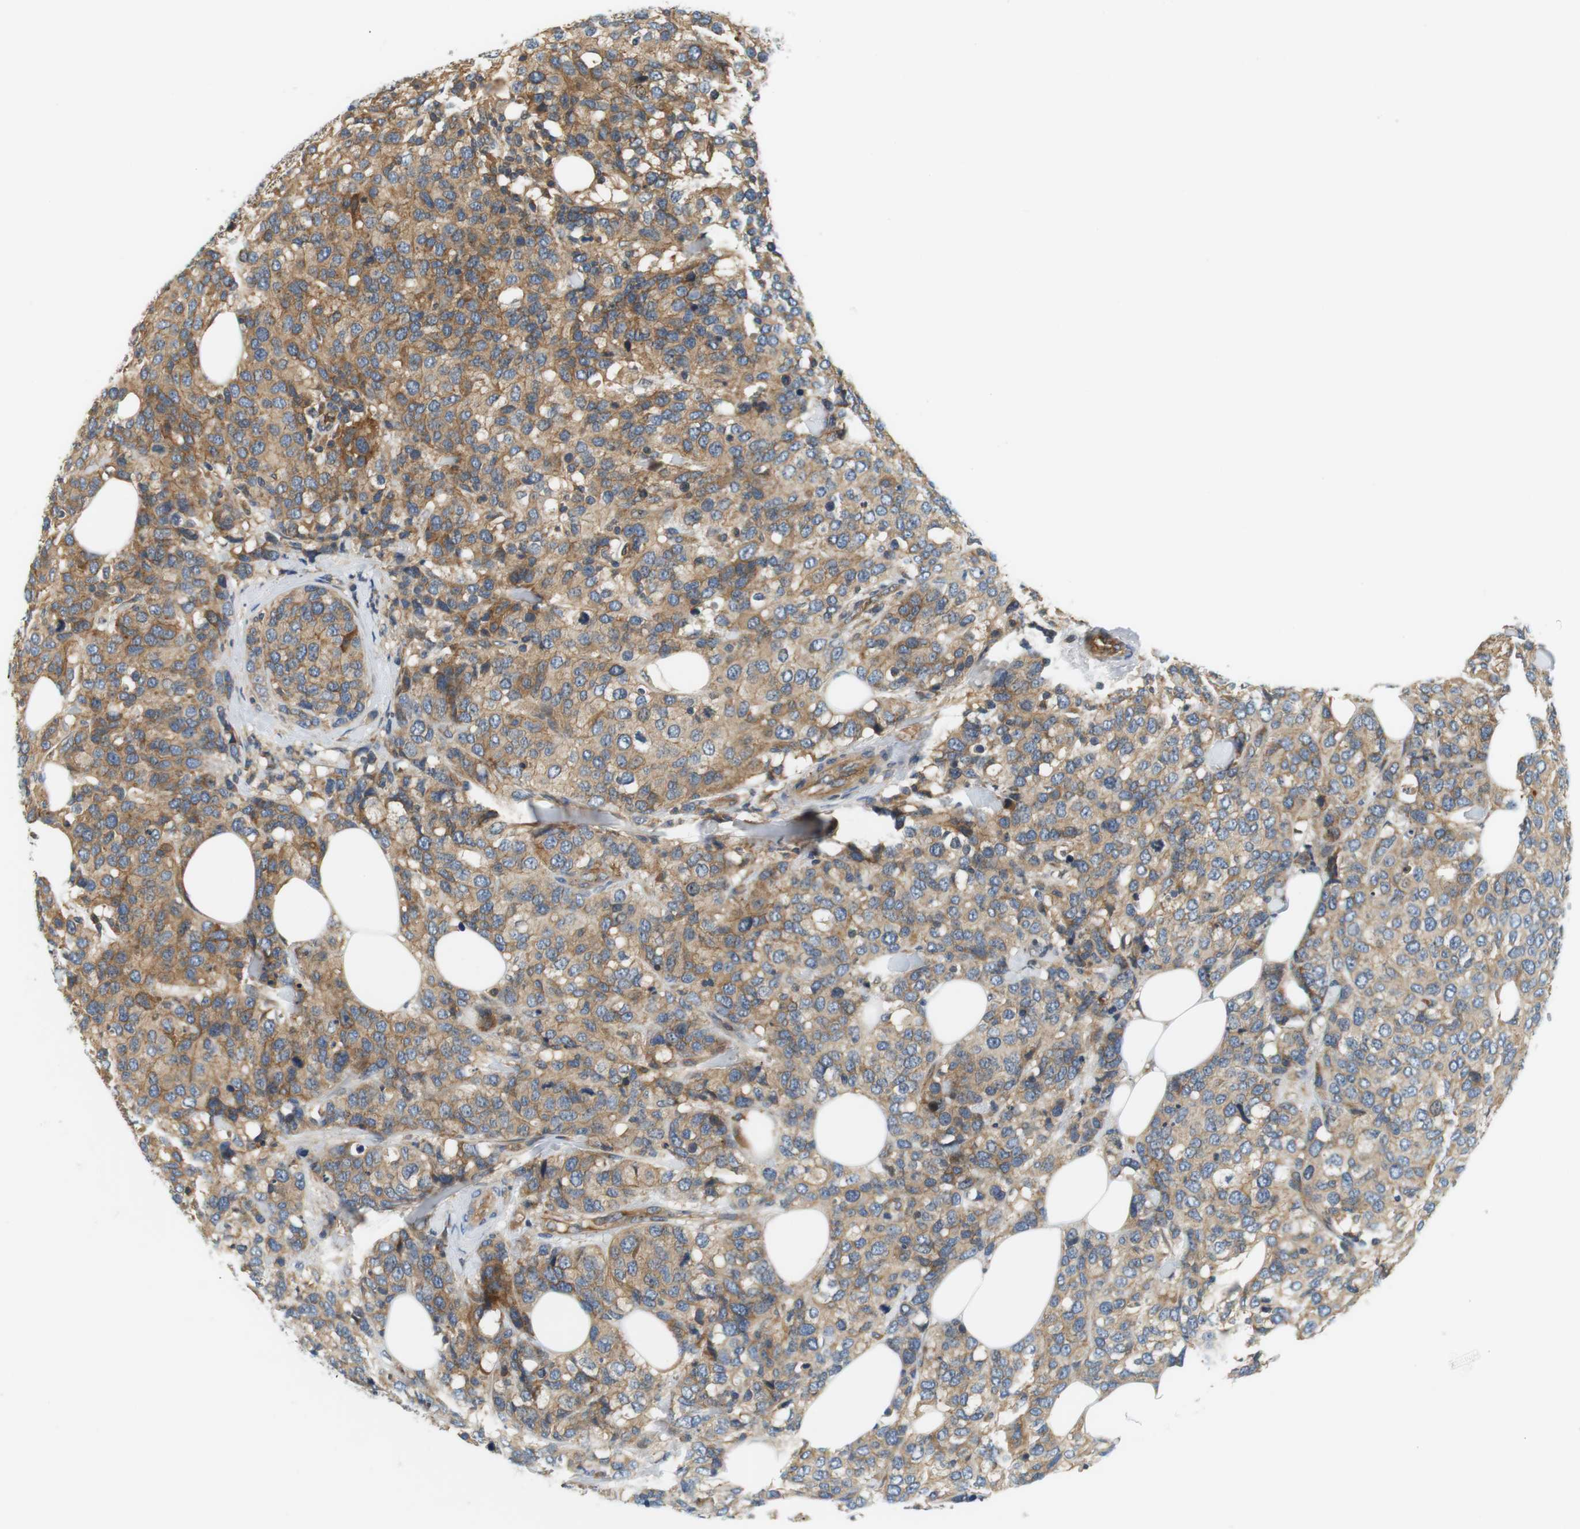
{"staining": {"intensity": "moderate", "quantity": ">75%", "location": "cytoplasmic/membranous"}, "tissue": "breast cancer", "cell_type": "Tumor cells", "image_type": "cancer", "snomed": [{"axis": "morphology", "description": "Lobular carcinoma"}, {"axis": "topography", "description": "Breast"}], "caption": "Moderate cytoplasmic/membranous positivity for a protein is appreciated in approximately >75% of tumor cells of breast cancer (lobular carcinoma) using IHC.", "gene": "SH3GLB1", "patient": {"sex": "female", "age": 59}}